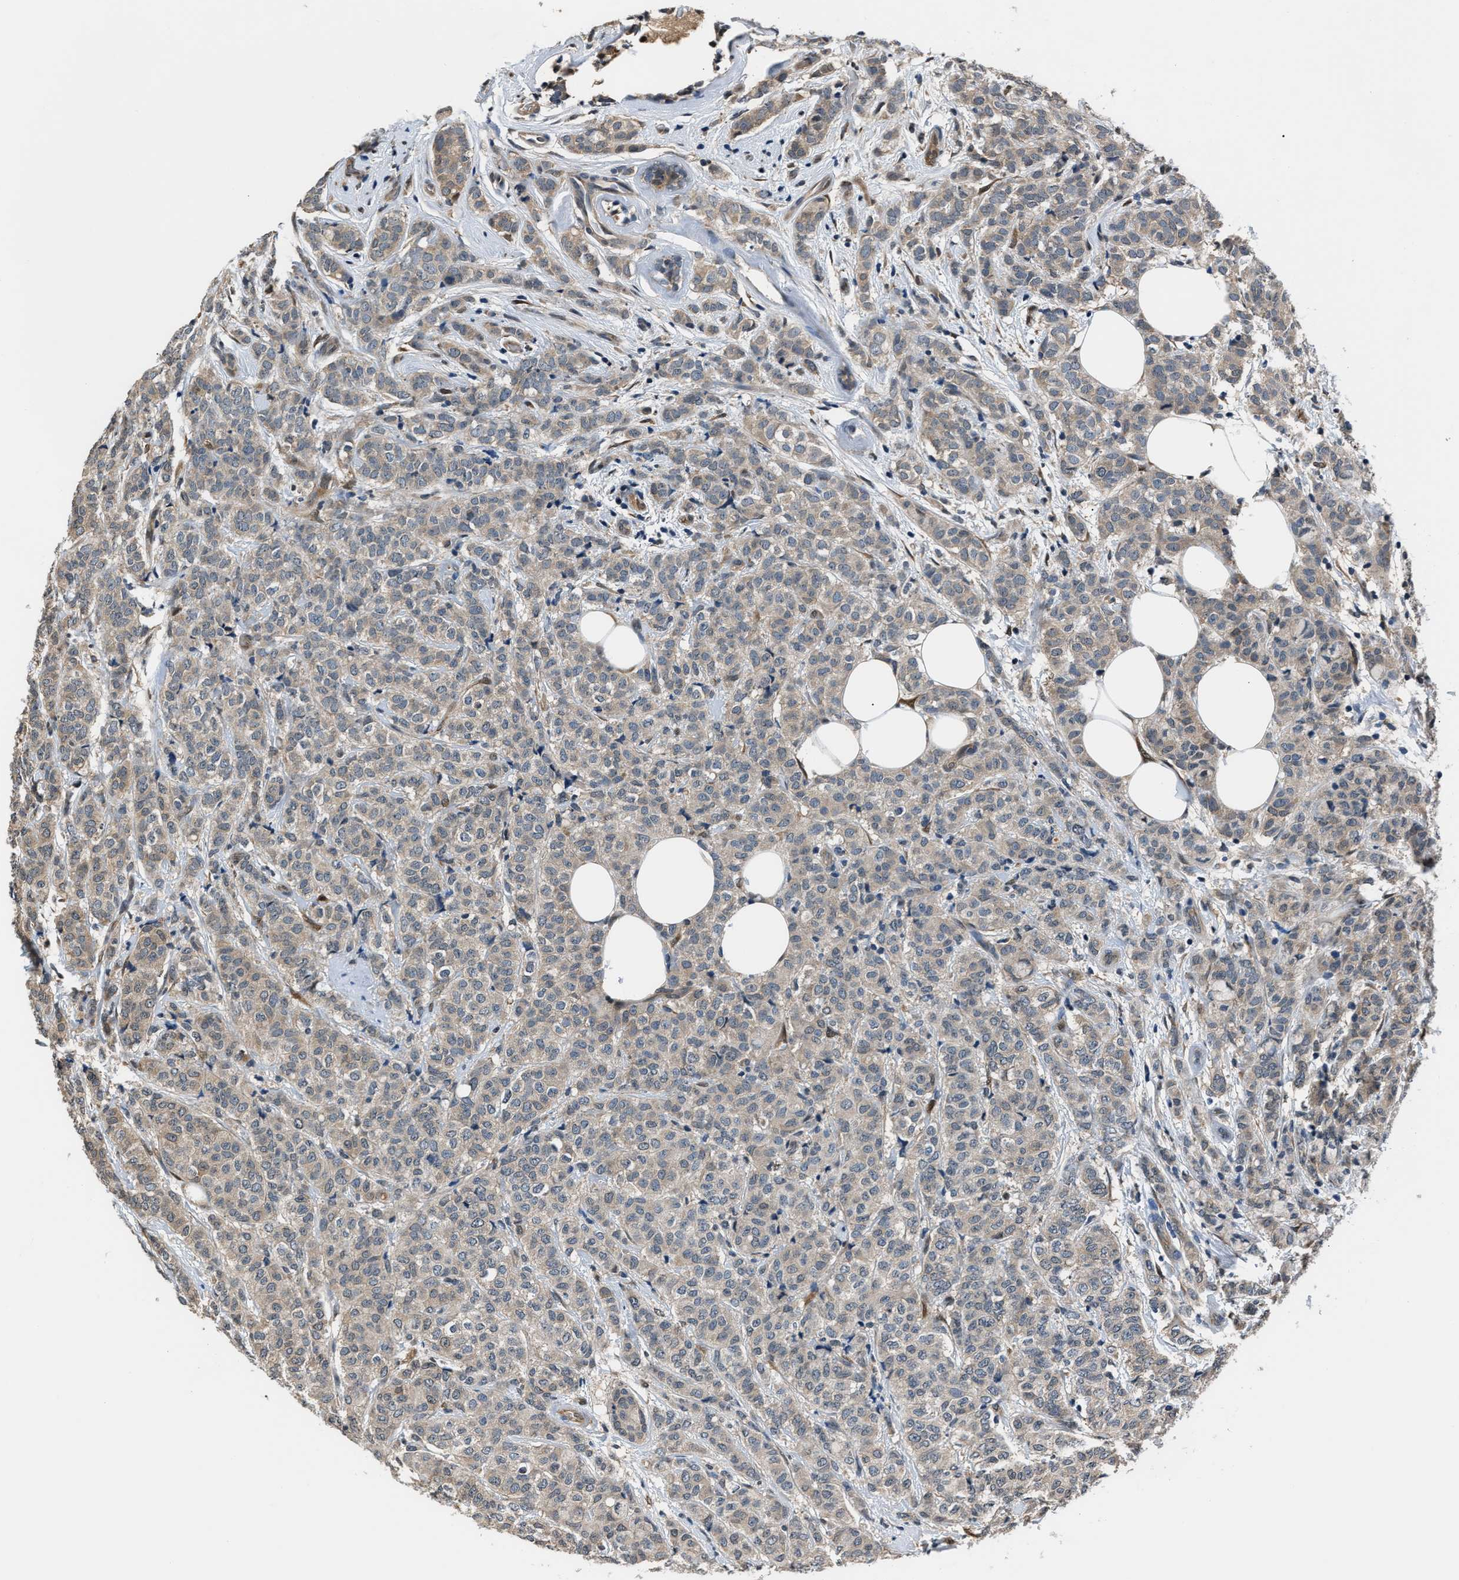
{"staining": {"intensity": "weak", "quantity": "25%-75%", "location": "cytoplasmic/membranous"}, "tissue": "breast cancer", "cell_type": "Tumor cells", "image_type": "cancer", "snomed": [{"axis": "morphology", "description": "Lobular carcinoma"}, {"axis": "topography", "description": "Breast"}], "caption": "A high-resolution histopathology image shows immunohistochemistry (IHC) staining of breast cancer, which displays weak cytoplasmic/membranous staining in approximately 25%-75% of tumor cells.", "gene": "TP53I3", "patient": {"sex": "female", "age": 60}}